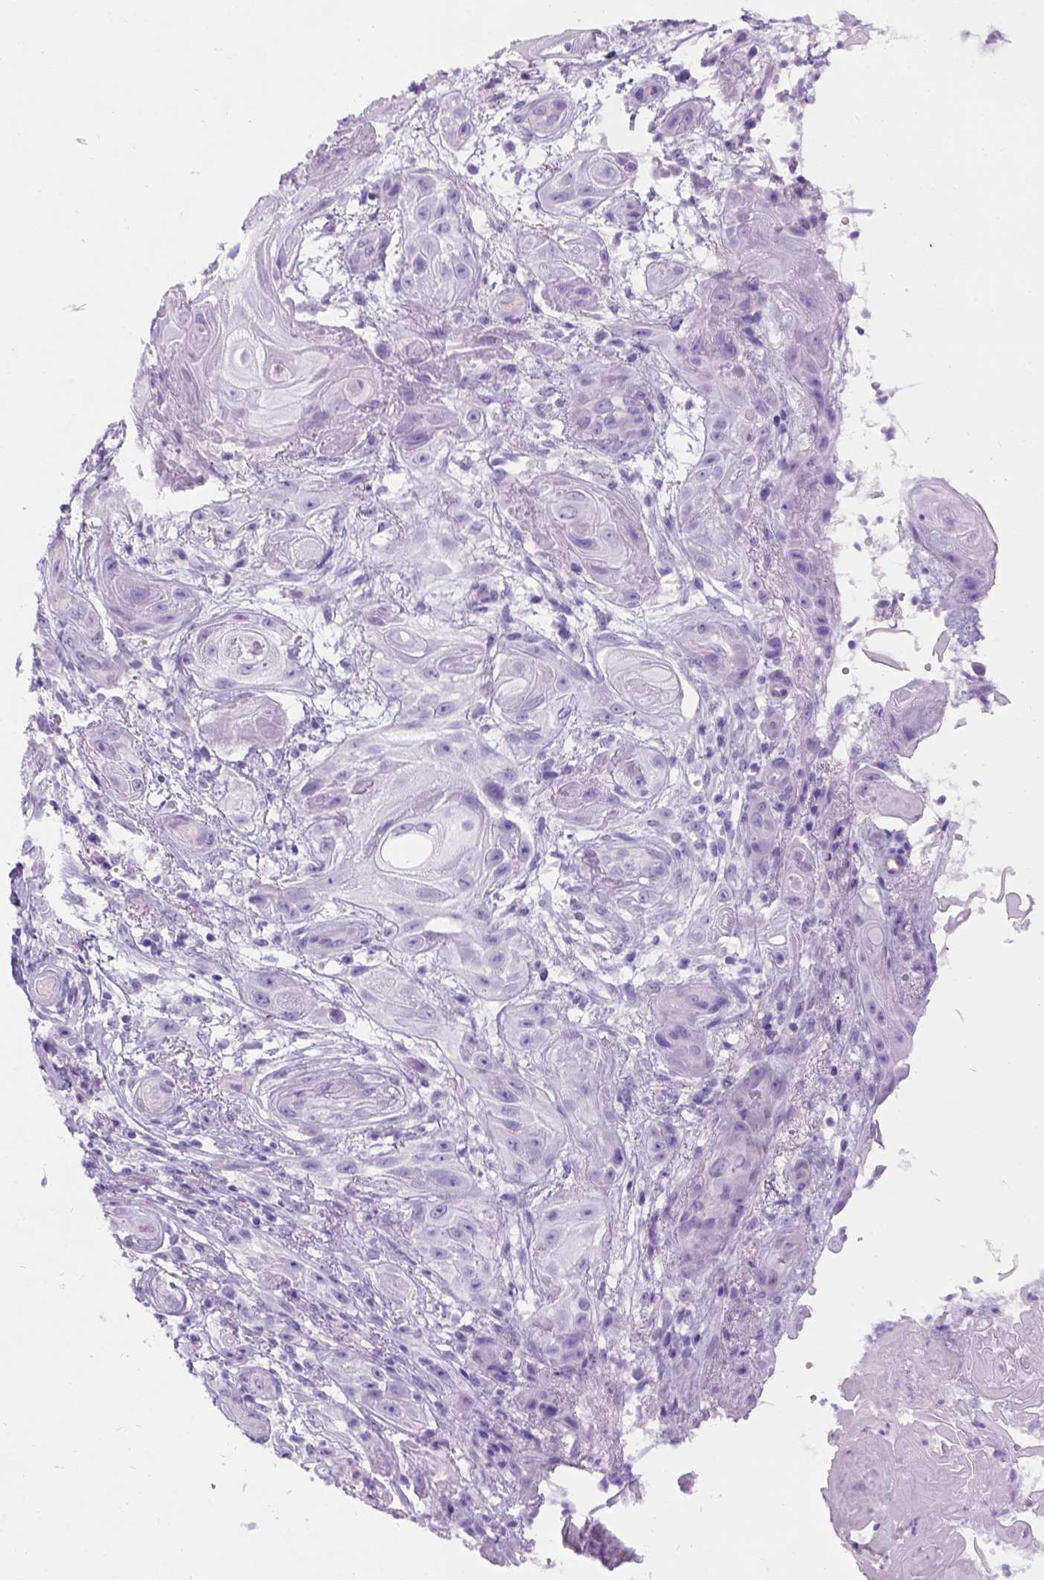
{"staining": {"intensity": "negative", "quantity": "none", "location": "none"}, "tissue": "skin cancer", "cell_type": "Tumor cells", "image_type": "cancer", "snomed": [{"axis": "morphology", "description": "Squamous cell carcinoma, NOS"}, {"axis": "topography", "description": "Skin"}], "caption": "Squamous cell carcinoma (skin) was stained to show a protein in brown. There is no significant positivity in tumor cells. Brightfield microscopy of IHC stained with DAB (3,3'-diaminobenzidine) (brown) and hematoxylin (blue), captured at high magnification.", "gene": "C7orf57", "patient": {"sex": "male", "age": 62}}